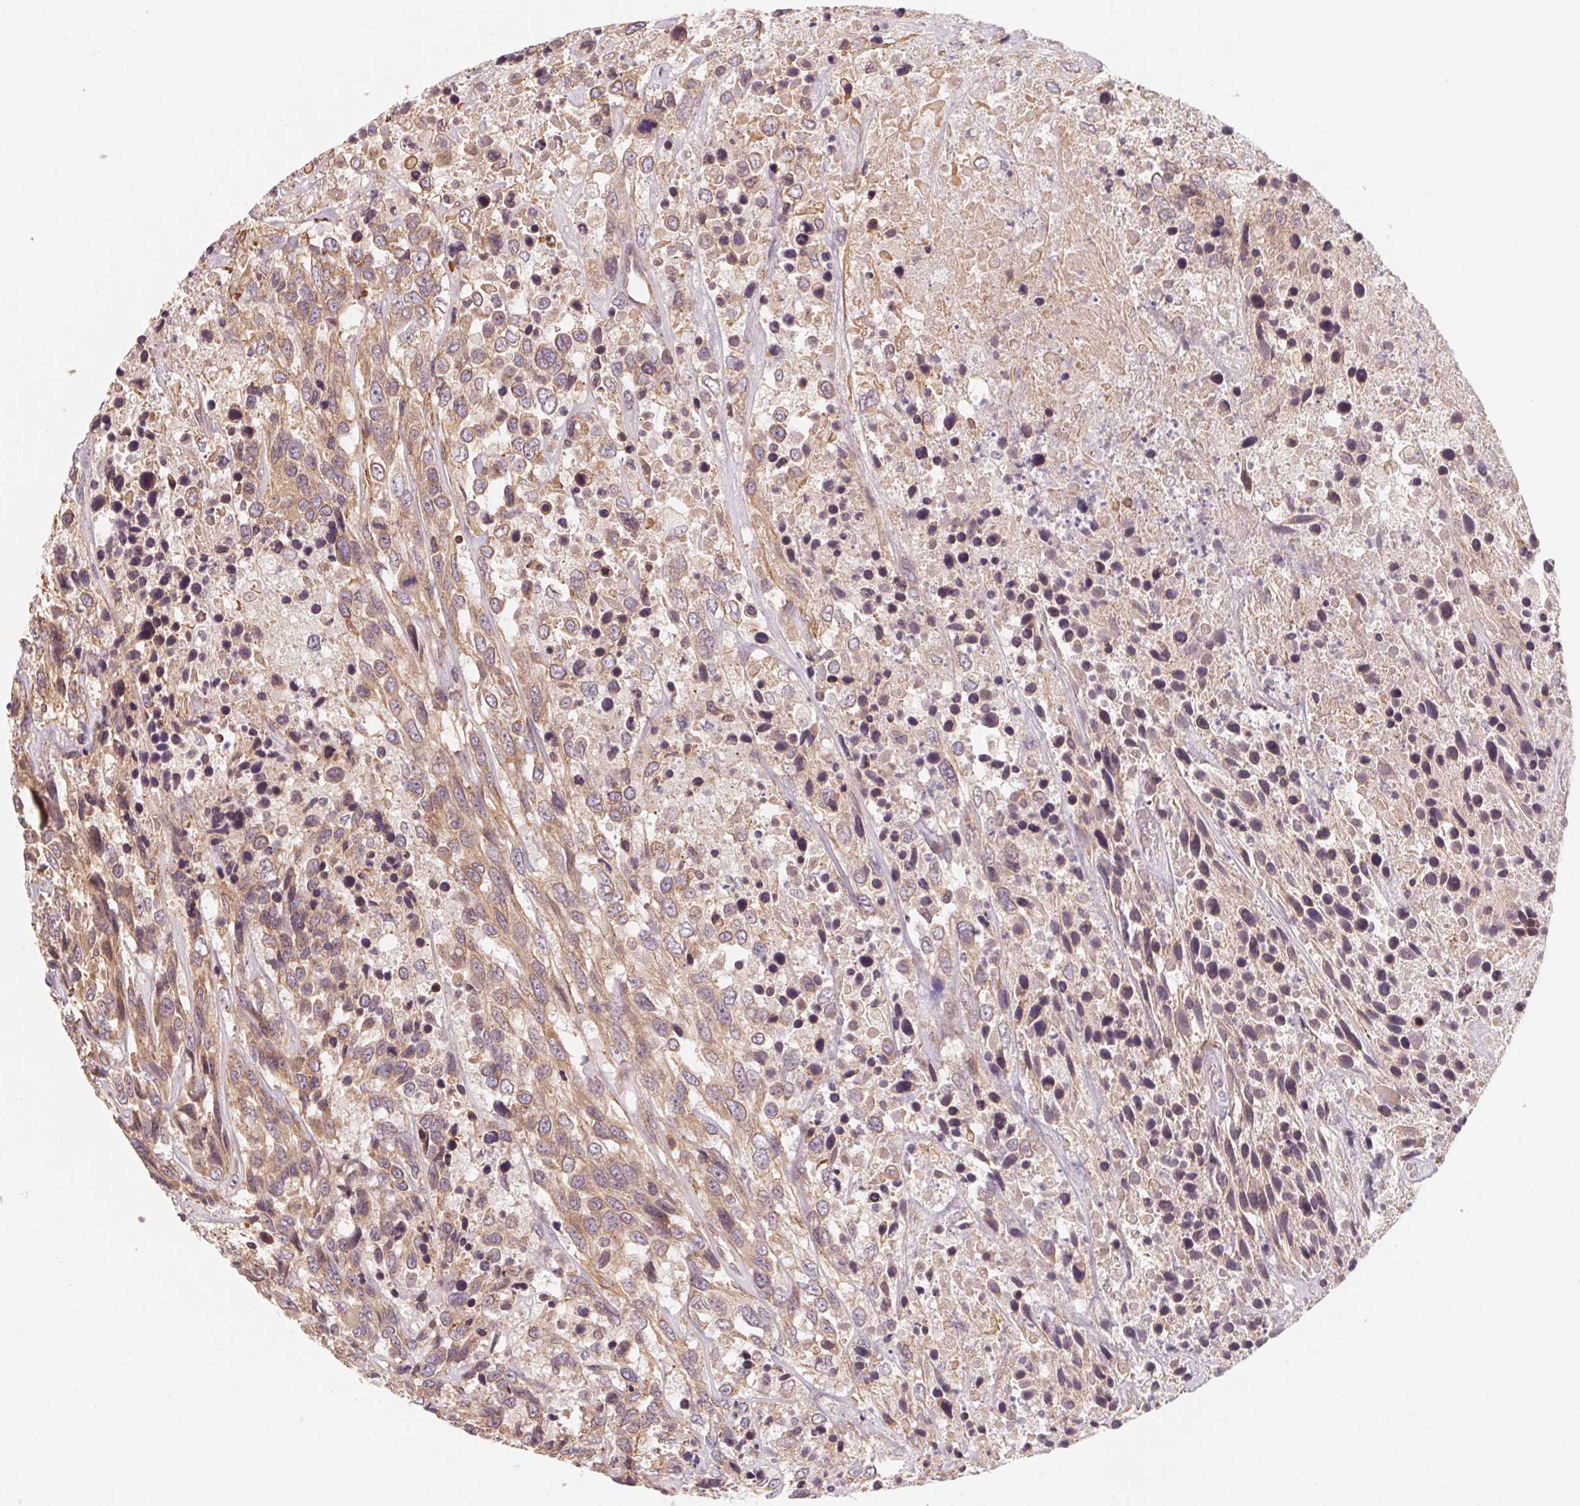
{"staining": {"intensity": "weak", "quantity": ">75%", "location": "cytoplasmic/membranous"}, "tissue": "urothelial cancer", "cell_type": "Tumor cells", "image_type": "cancer", "snomed": [{"axis": "morphology", "description": "Urothelial carcinoma, High grade"}, {"axis": "topography", "description": "Urinary bladder"}], "caption": "An IHC image of neoplastic tissue is shown. Protein staining in brown highlights weak cytoplasmic/membranous positivity in urothelial cancer within tumor cells.", "gene": "CCDC112", "patient": {"sex": "female", "age": 70}}